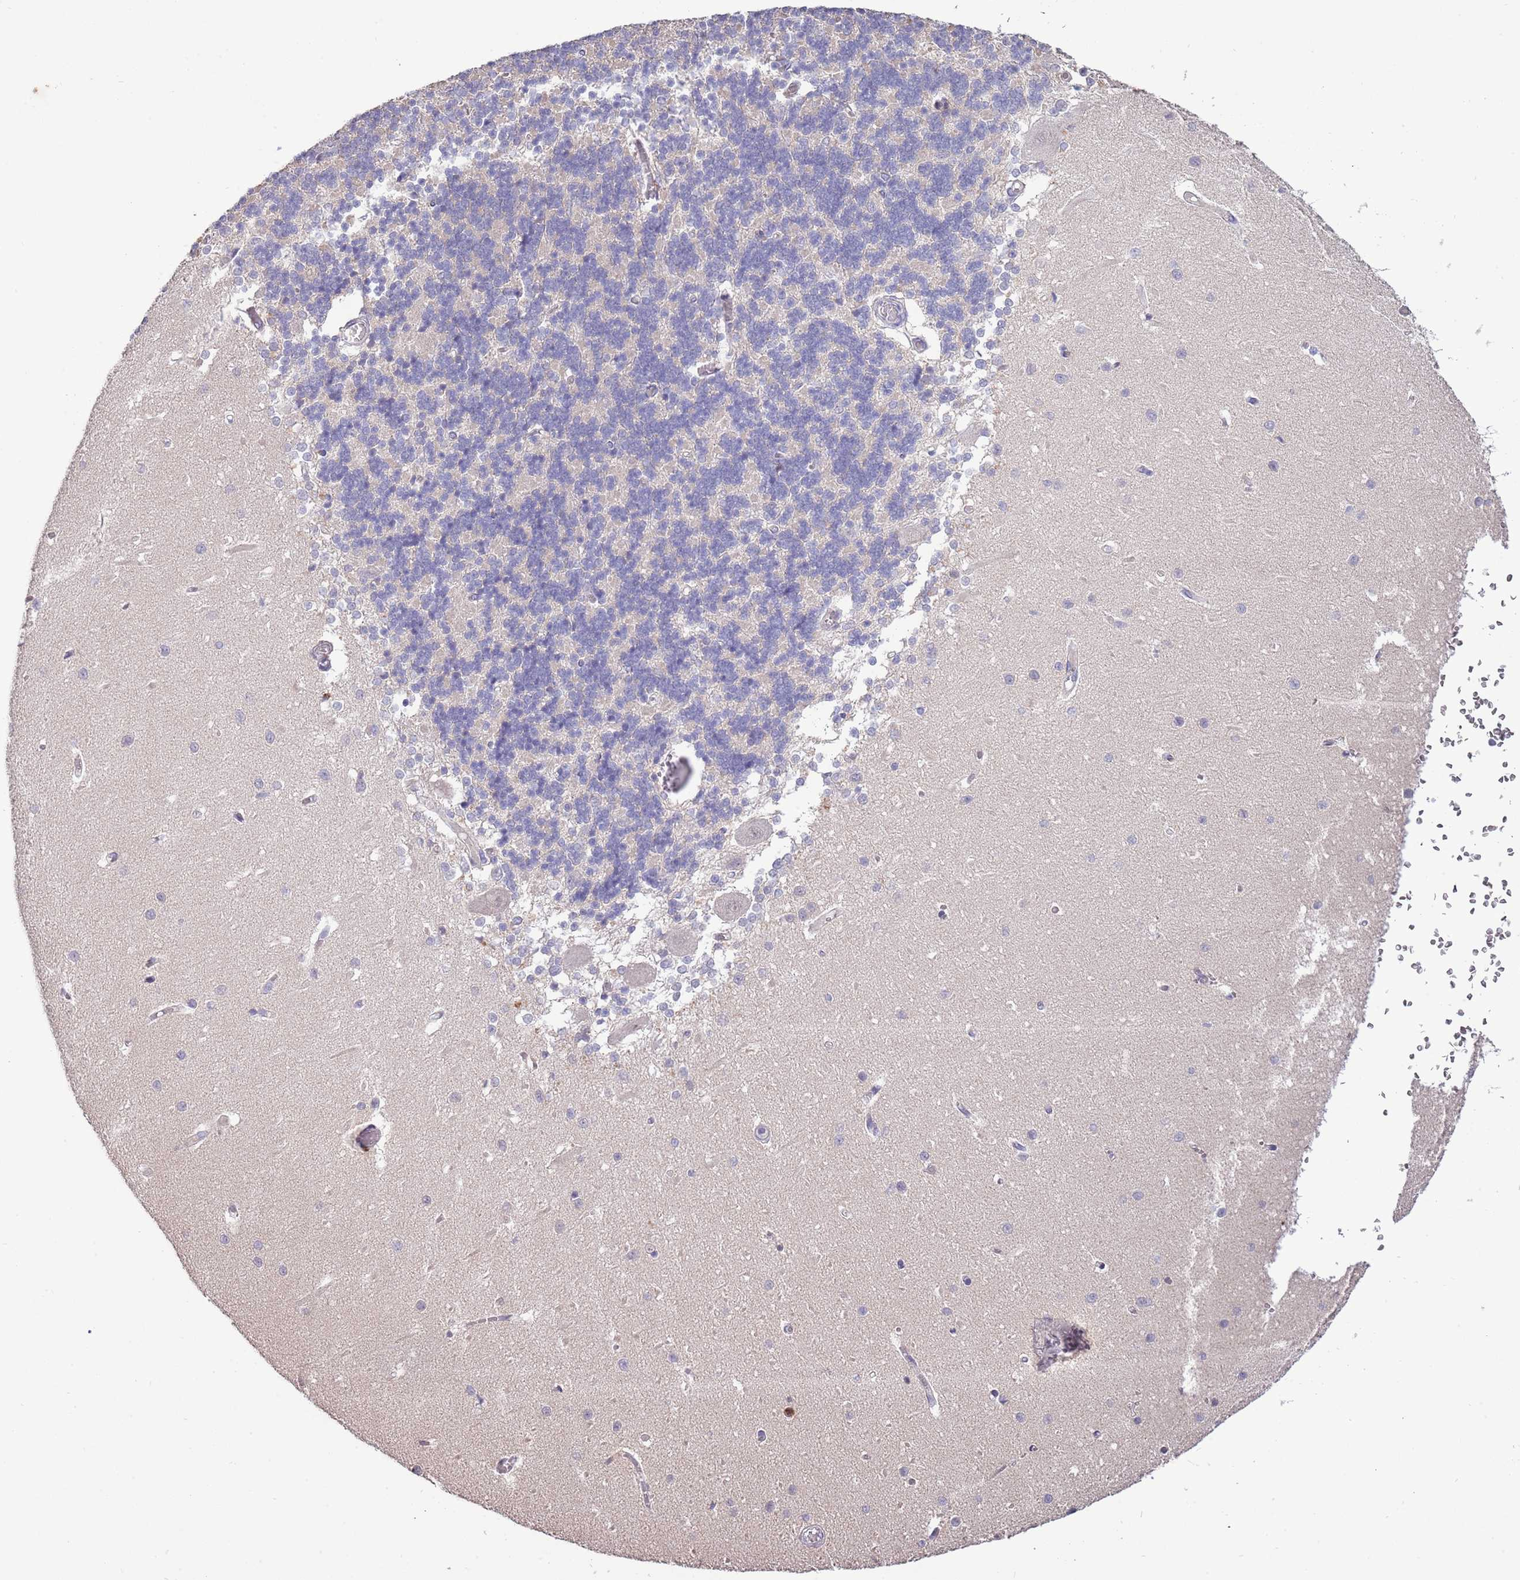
{"staining": {"intensity": "negative", "quantity": "none", "location": "none"}, "tissue": "cerebellum", "cell_type": "Cells in granular layer", "image_type": "normal", "snomed": [{"axis": "morphology", "description": "Normal tissue, NOS"}, {"axis": "topography", "description": "Cerebellum"}], "caption": "Immunohistochemistry (IHC) of unremarkable cerebellum reveals no staining in cells in granular layer.", "gene": "P2RY13", "patient": {"sex": "male", "age": 37}}